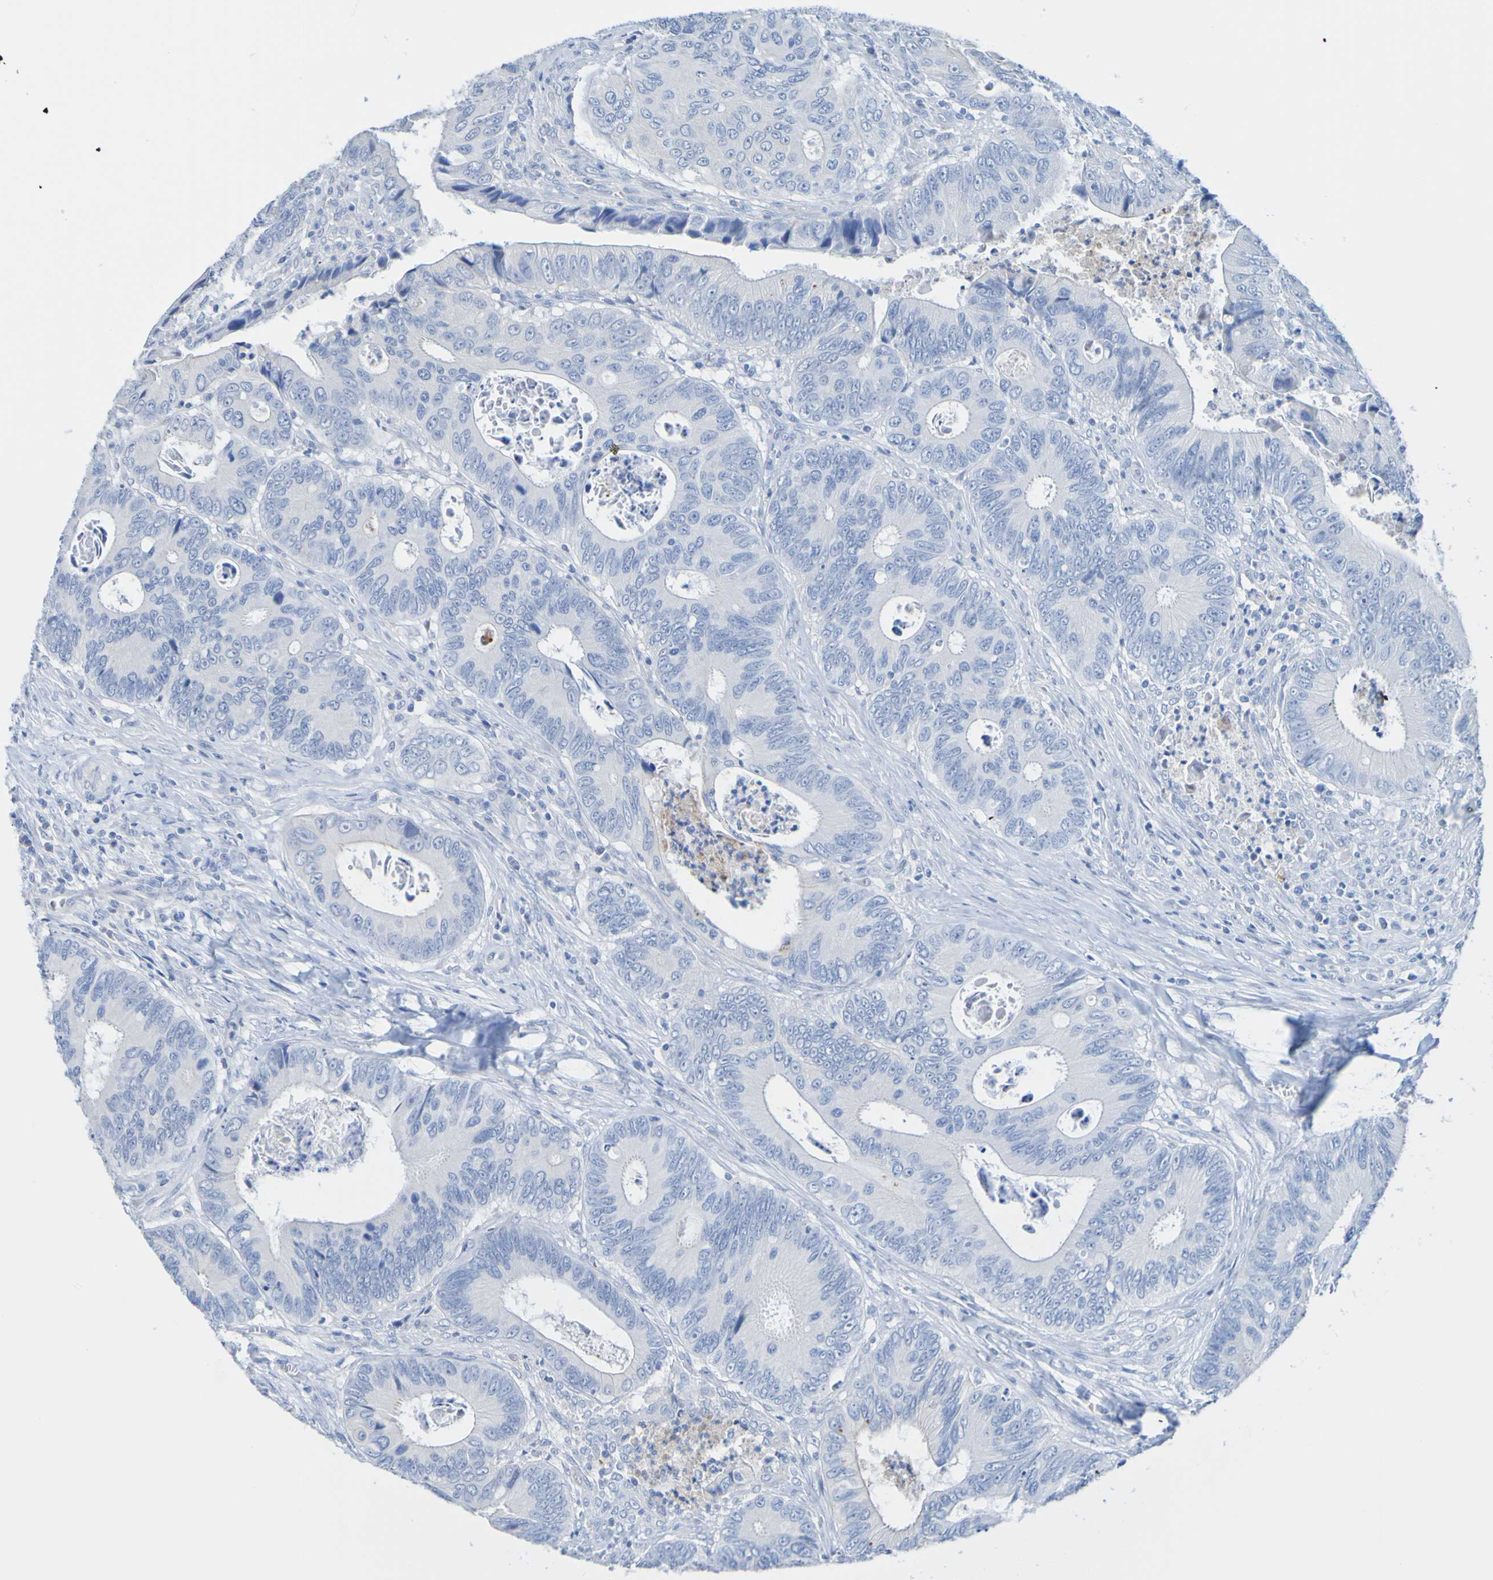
{"staining": {"intensity": "negative", "quantity": "none", "location": "none"}, "tissue": "colorectal cancer", "cell_type": "Tumor cells", "image_type": "cancer", "snomed": [{"axis": "morphology", "description": "Inflammation, NOS"}, {"axis": "morphology", "description": "Adenocarcinoma, NOS"}, {"axis": "topography", "description": "Colon"}], "caption": "Immunohistochemical staining of colorectal cancer exhibits no significant staining in tumor cells.", "gene": "ACMSD", "patient": {"sex": "male", "age": 72}}